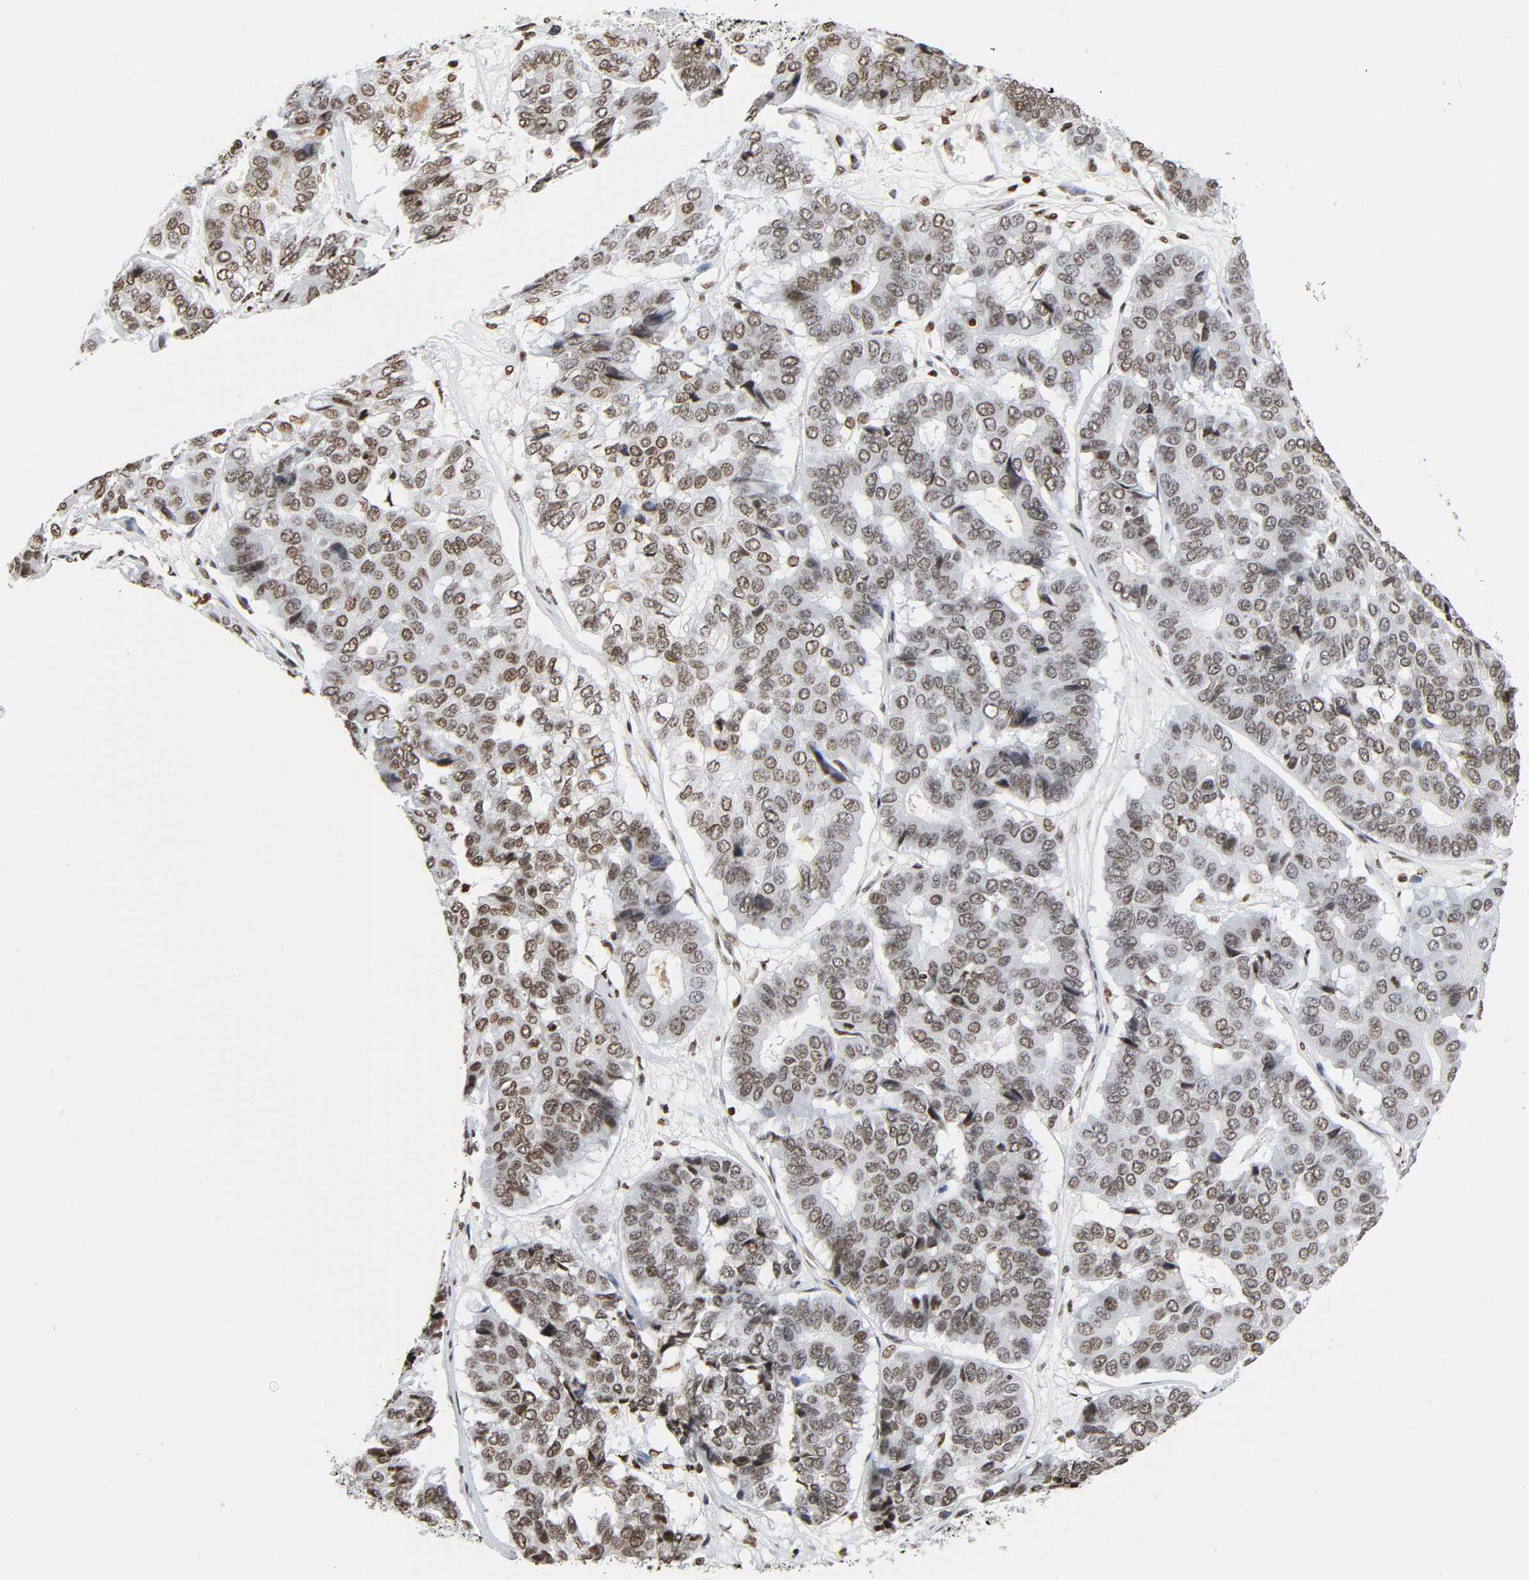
{"staining": {"intensity": "moderate", "quantity": ">75%", "location": "nuclear"}, "tissue": "pancreatic cancer", "cell_type": "Tumor cells", "image_type": "cancer", "snomed": [{"axis": "morphology", "description": "Adenocarcinoma, NOS"}, {"axis": "topography", "description": "Pancreas"}], "caption": "IHC image of neoplastic tissue: human adenocarcinoma (pancreatic) stained using IHC demonstrates medium levels of moderate protein expression localized specifically in the nuclear of tumor cells, appearing as a nuclear brown color.", "gene": "HOXA6", "patient": {"sex": "male", "age": 50}}